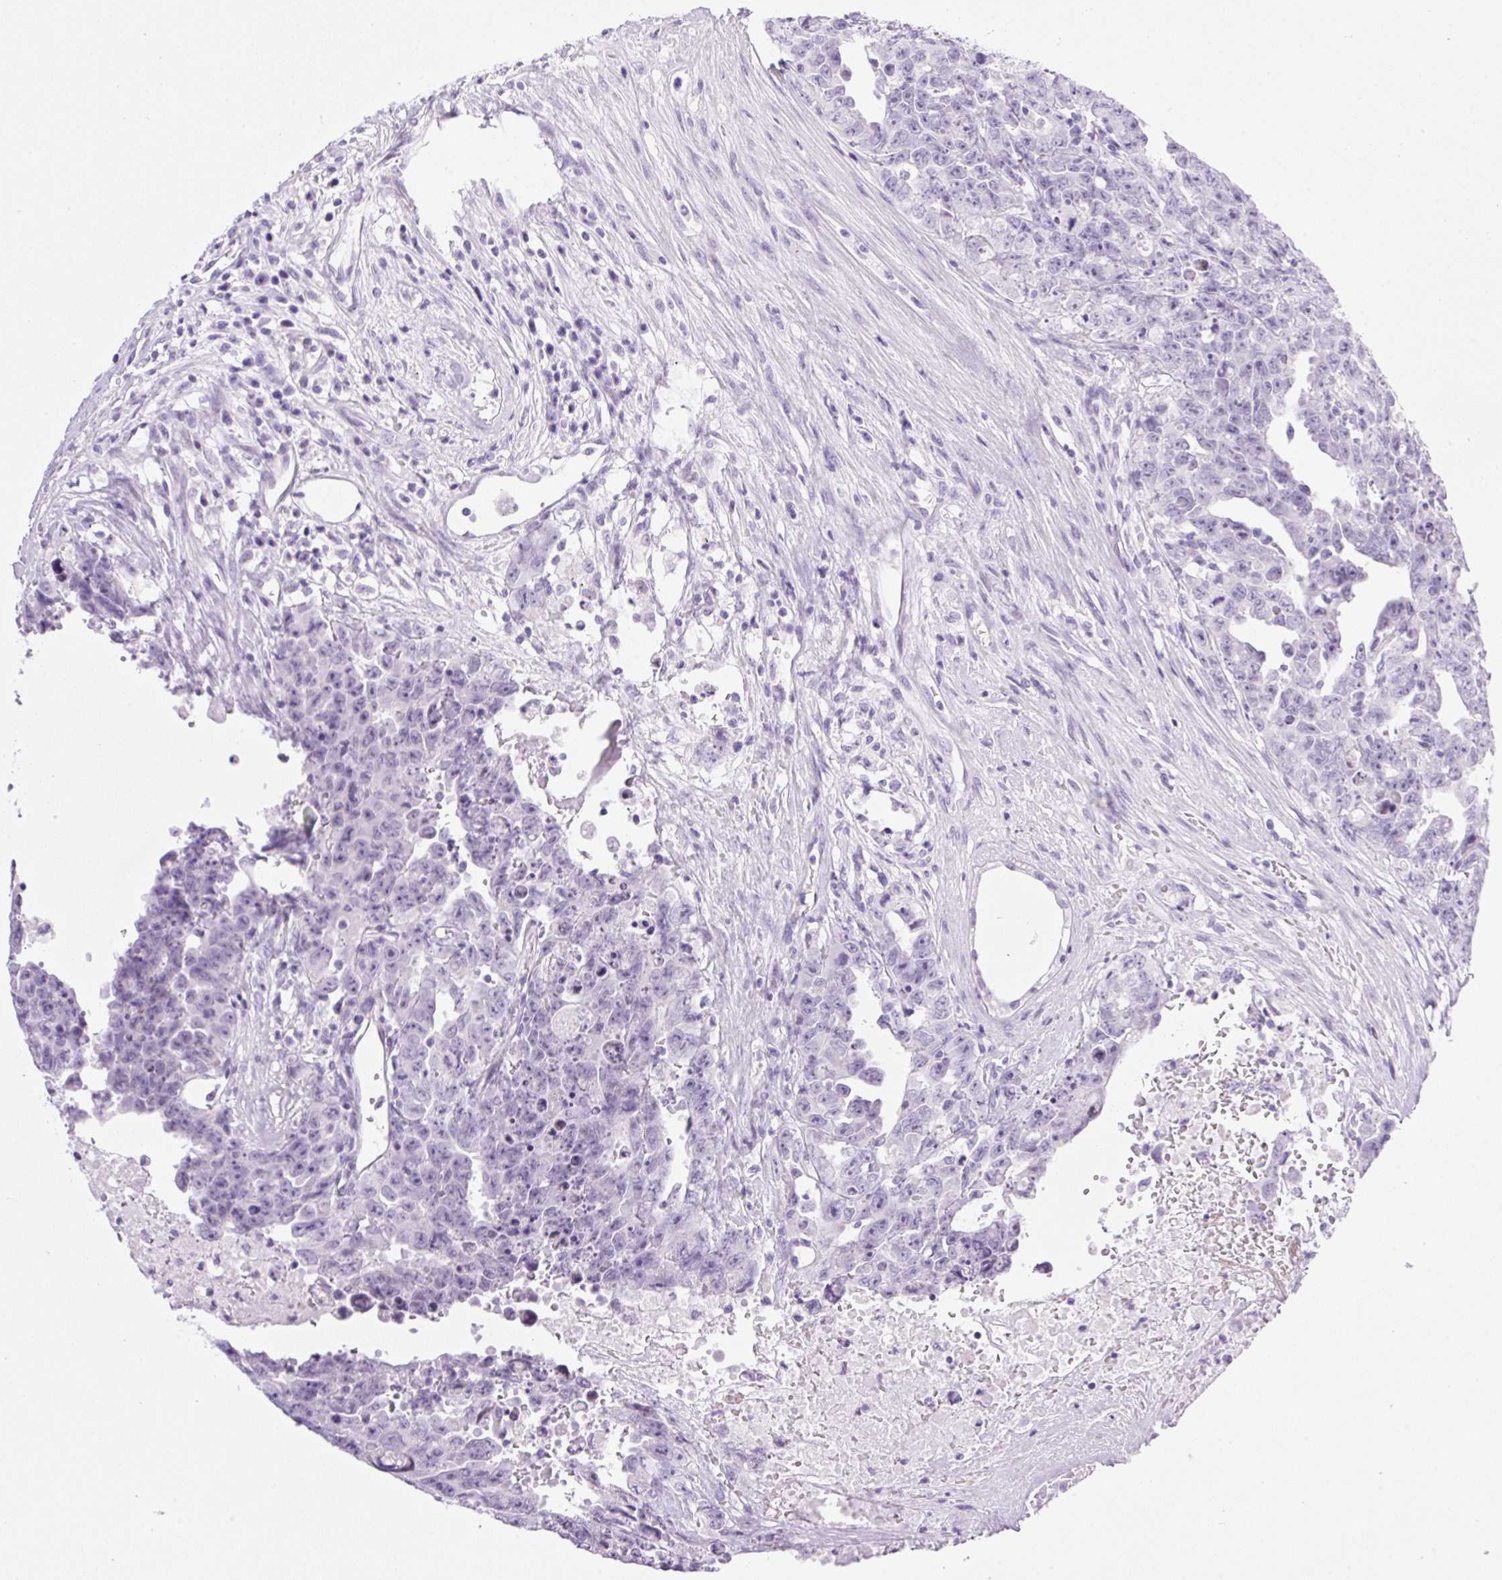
{"staining": {"intensity": "negative", "quantity": "none", "location": "none"}, "tissue": "testis cancer", "cell_type": "Tumor cells", "image_type": "cancer", "snomed": [{"axis": "morphology", "description": "Carcinoma, Embryonal, NOS"}, {"axis": "topography", "description": "Testis"}], "caption": "Testis cancer (embryonal carcinoma) was stained to show a protein in brown. There is no significant positivity in tumor cells.", "gene": "SPRR4", "patient": {"sex": "male", "age": 24}}